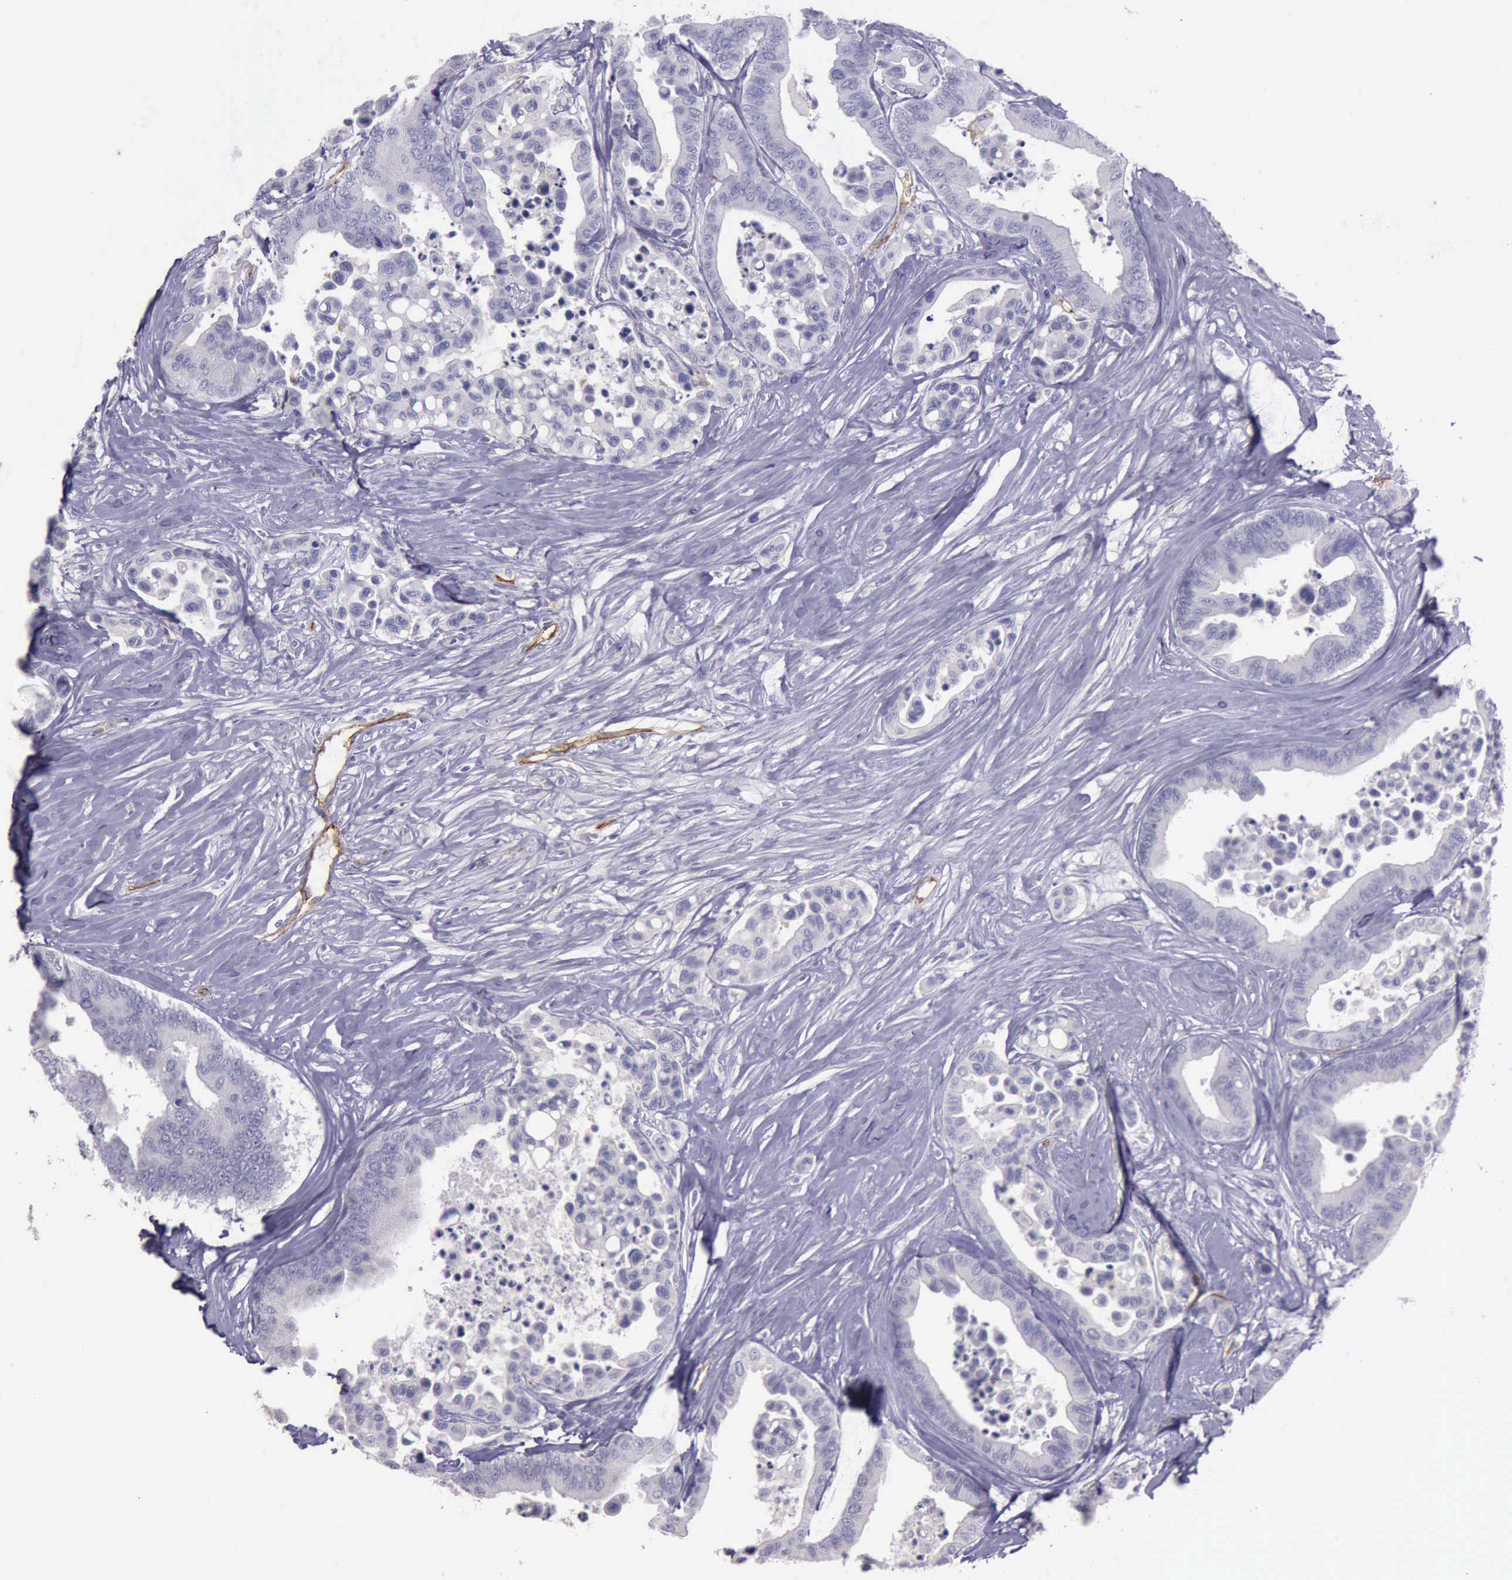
{"staining": {"intensity": "negative", "quantity": "none", "location": "none"}, "tissue": "colorectal cancer", "cell_type": "Tumor cells", "image_type": "cancer", "snomed": [{"axis": "morphology", "description": "Adenocarcinoma, NOS"}, {"axis": "topography", "description": "Colon"}], "caption": "High power microscopy photomicrograph of an immunohistochemistry (IHC) histopathology image of adenocarcinoma (colorectal), revealing no significant positivity in tumor cells.", "gene": "TCEANC", "patient": {"sex": "male", "age": 82}}